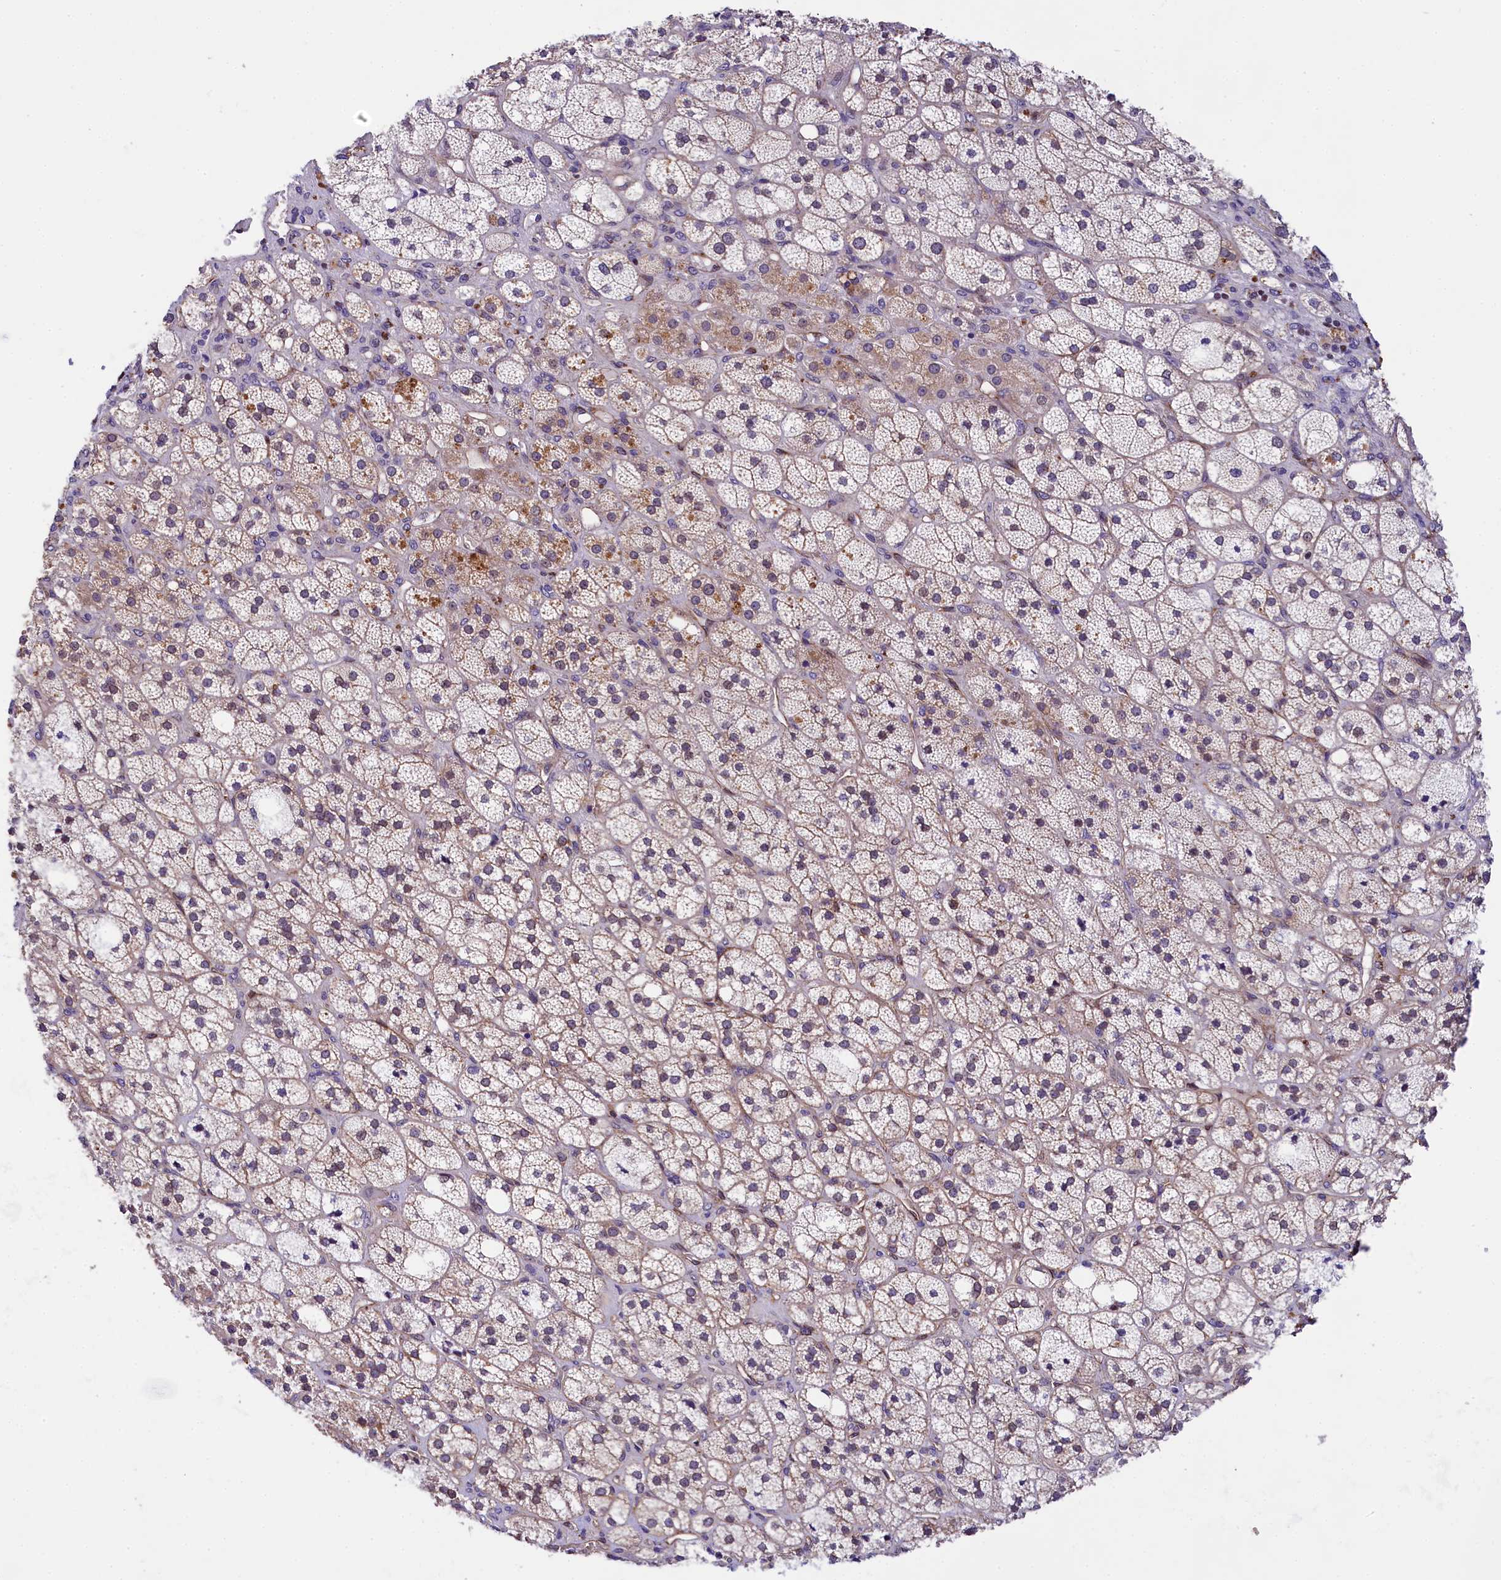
{"staining": {"intensity": "weak", "quantity": "25%-75%", "location": "cytoplasmic/membranous,nuclear"}, "tissue": "adrenal gland", "cell_type": "Glandular cells", "image_type": "normal", "snomed": [{"axis": "morphology", "description": "Normal tissue, NOS"}, {"axis": "topography", "description": "Adrenal gland"}], "caption": "Immunohistochemistry of unremarkable adrenal gland demonstrates low levels of weak cytoplasmic/membranous,nuclear staining in about 25%-75% of glandular cells.", "gene": "SP4", "patient": {"sex": "male", "age": 61}}